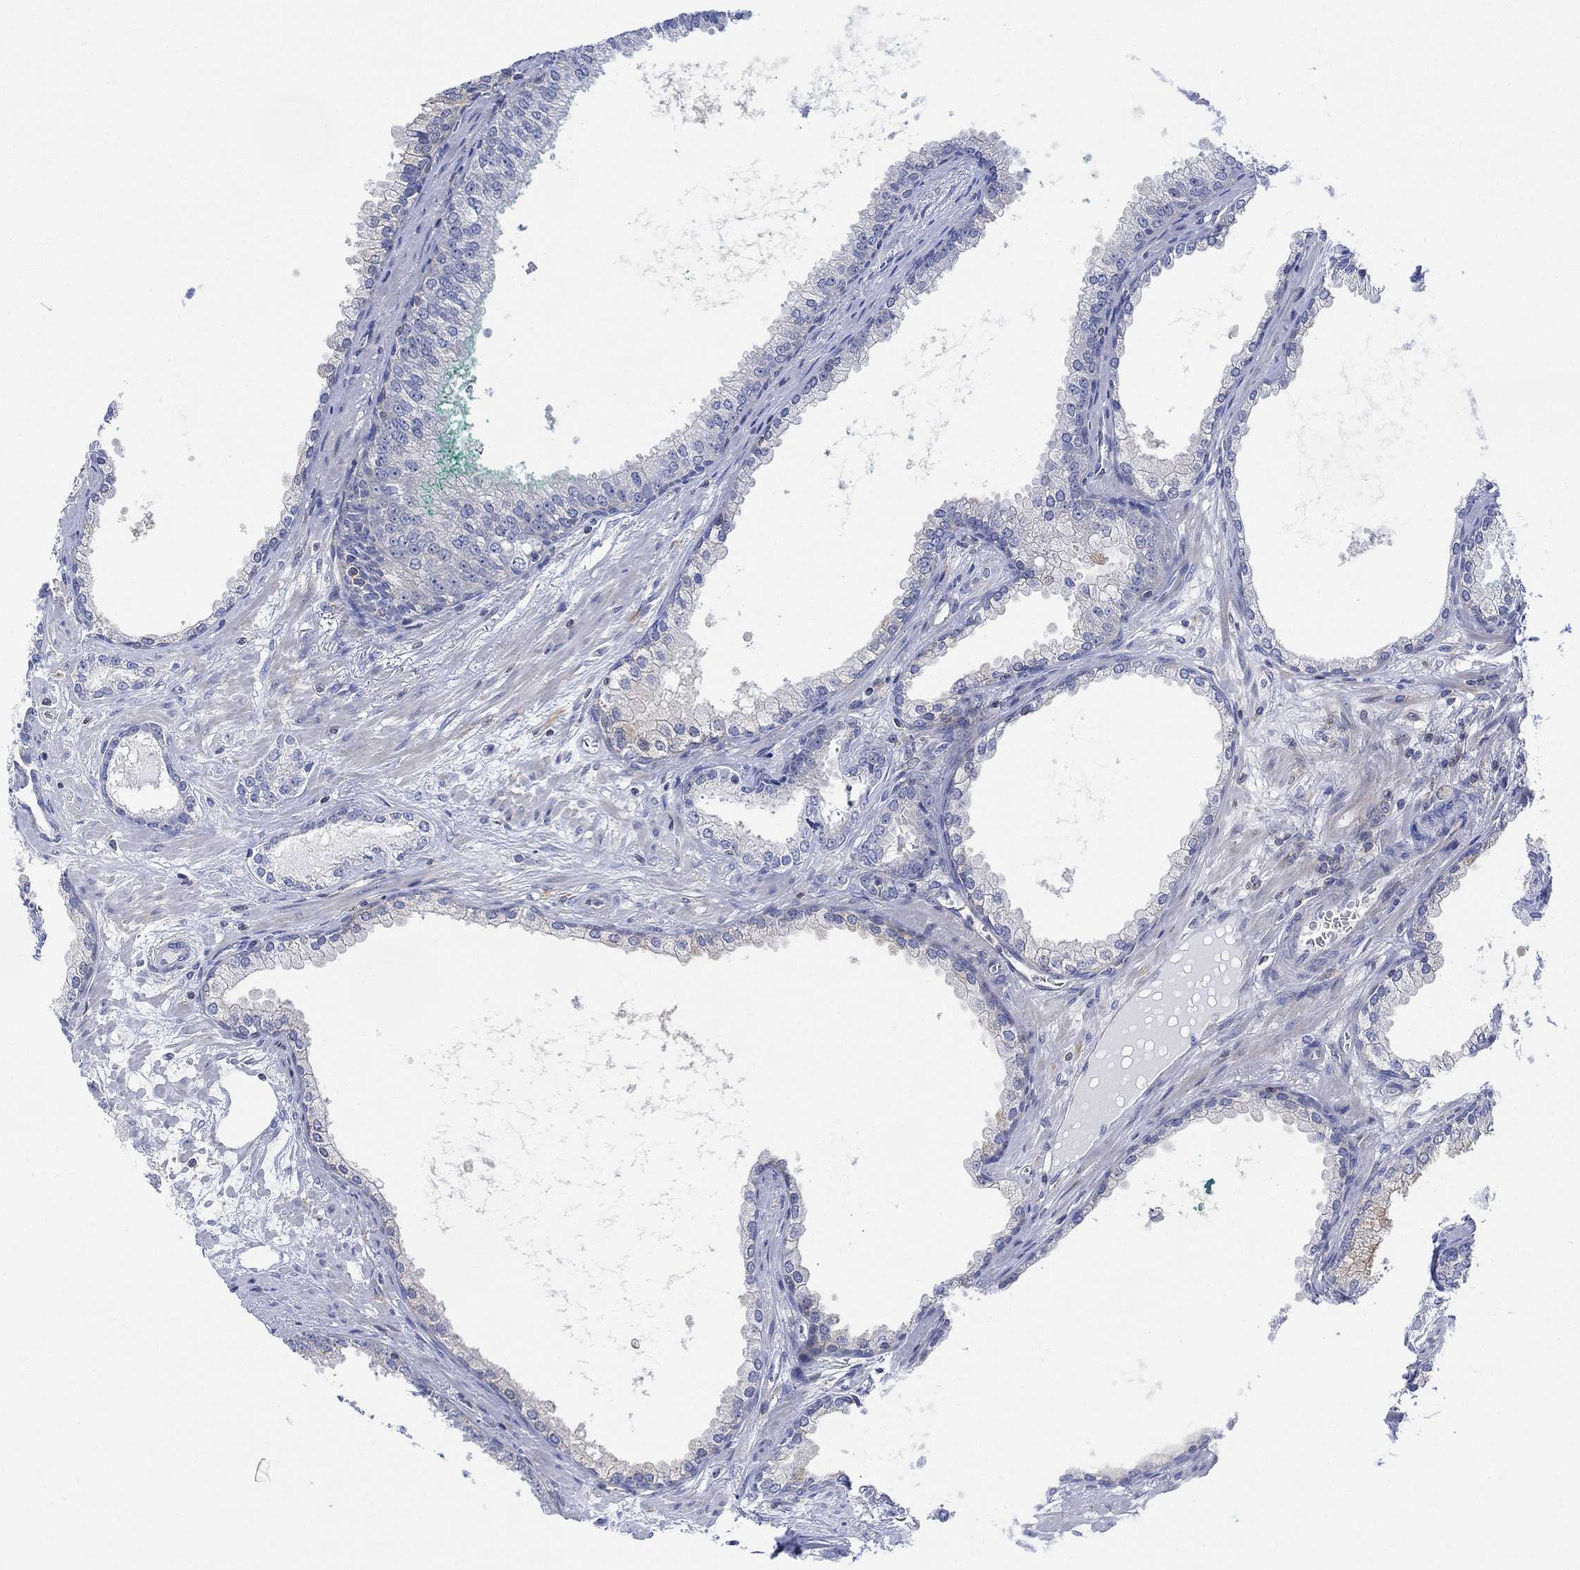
{"staining": {"intensity": "strong", "quantity": "<25%", "location": "cytoplasmic/membranous"}, "tissue": "prostate cancer", "cell_type": "Tumor cells", "image_type": "cancer", "snomed": [{"axis": "morphology", "description": "Adenocarcinoma, NOS"}, {"axis": "topography", "description": "Prostate"}], "caption": "Protein staining of prostate adenocarcinoma tissue displays strong cytoplasmic/membranous positivity in about <25% of tumor cells.", "gene": "ARSK", "patient": {"sex": "male", "age": 67}}